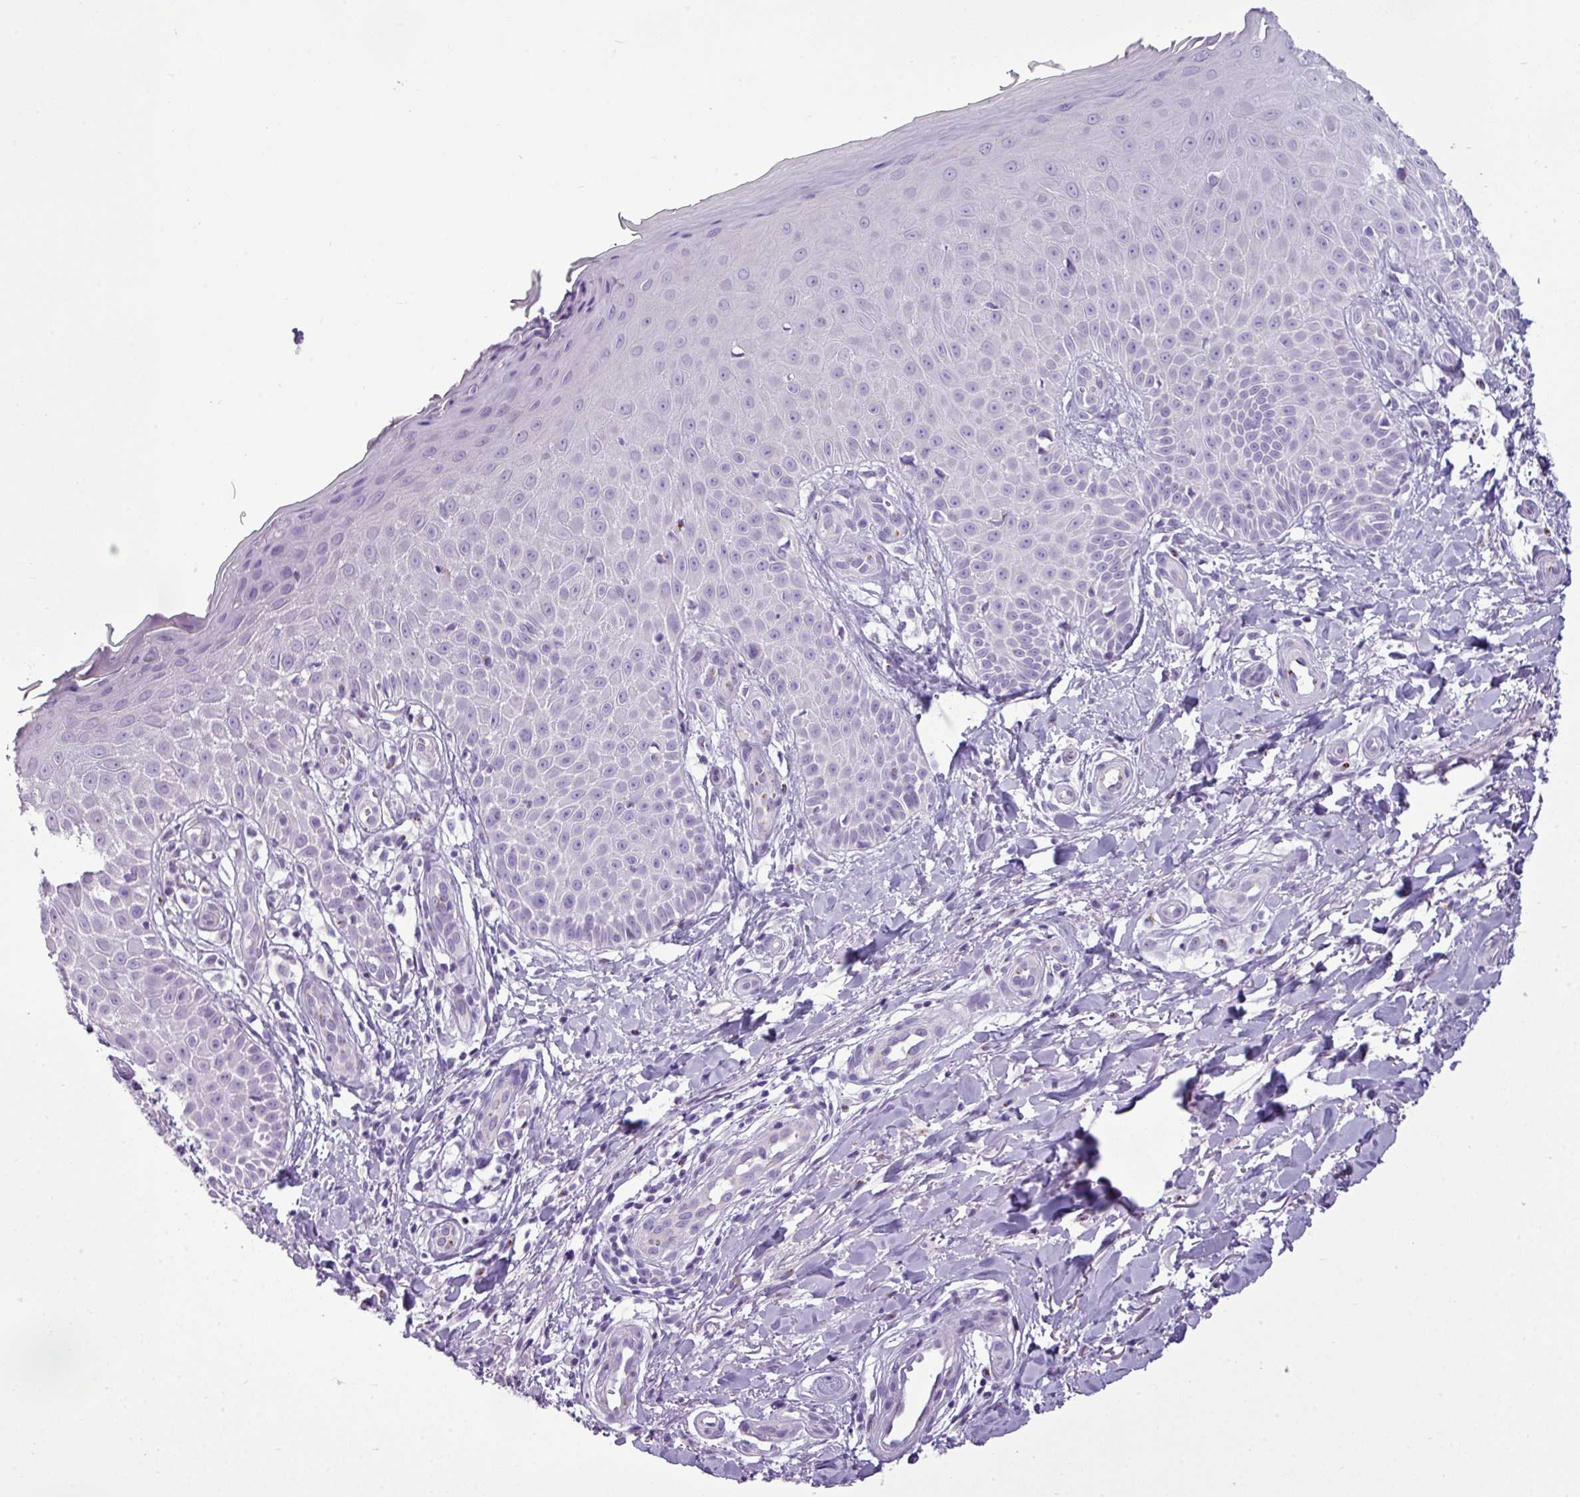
{"staining": {"intensity": "negative", "quantity": "none", "location": "none"}, "tissue": "skin", "cell_type": "Fibroblasts", "image_type": "normal", "snomed": [{"axis": "morphology", "description": "Normal tissue, NOS"}, {"axis": "topography", "description": "Skin"}], "caption": "The IHC photomicrograph has no significant staining in fibroblasts of skin.", "gene": "FAM43A", "patient": {"sex": "male", "age": 81}}